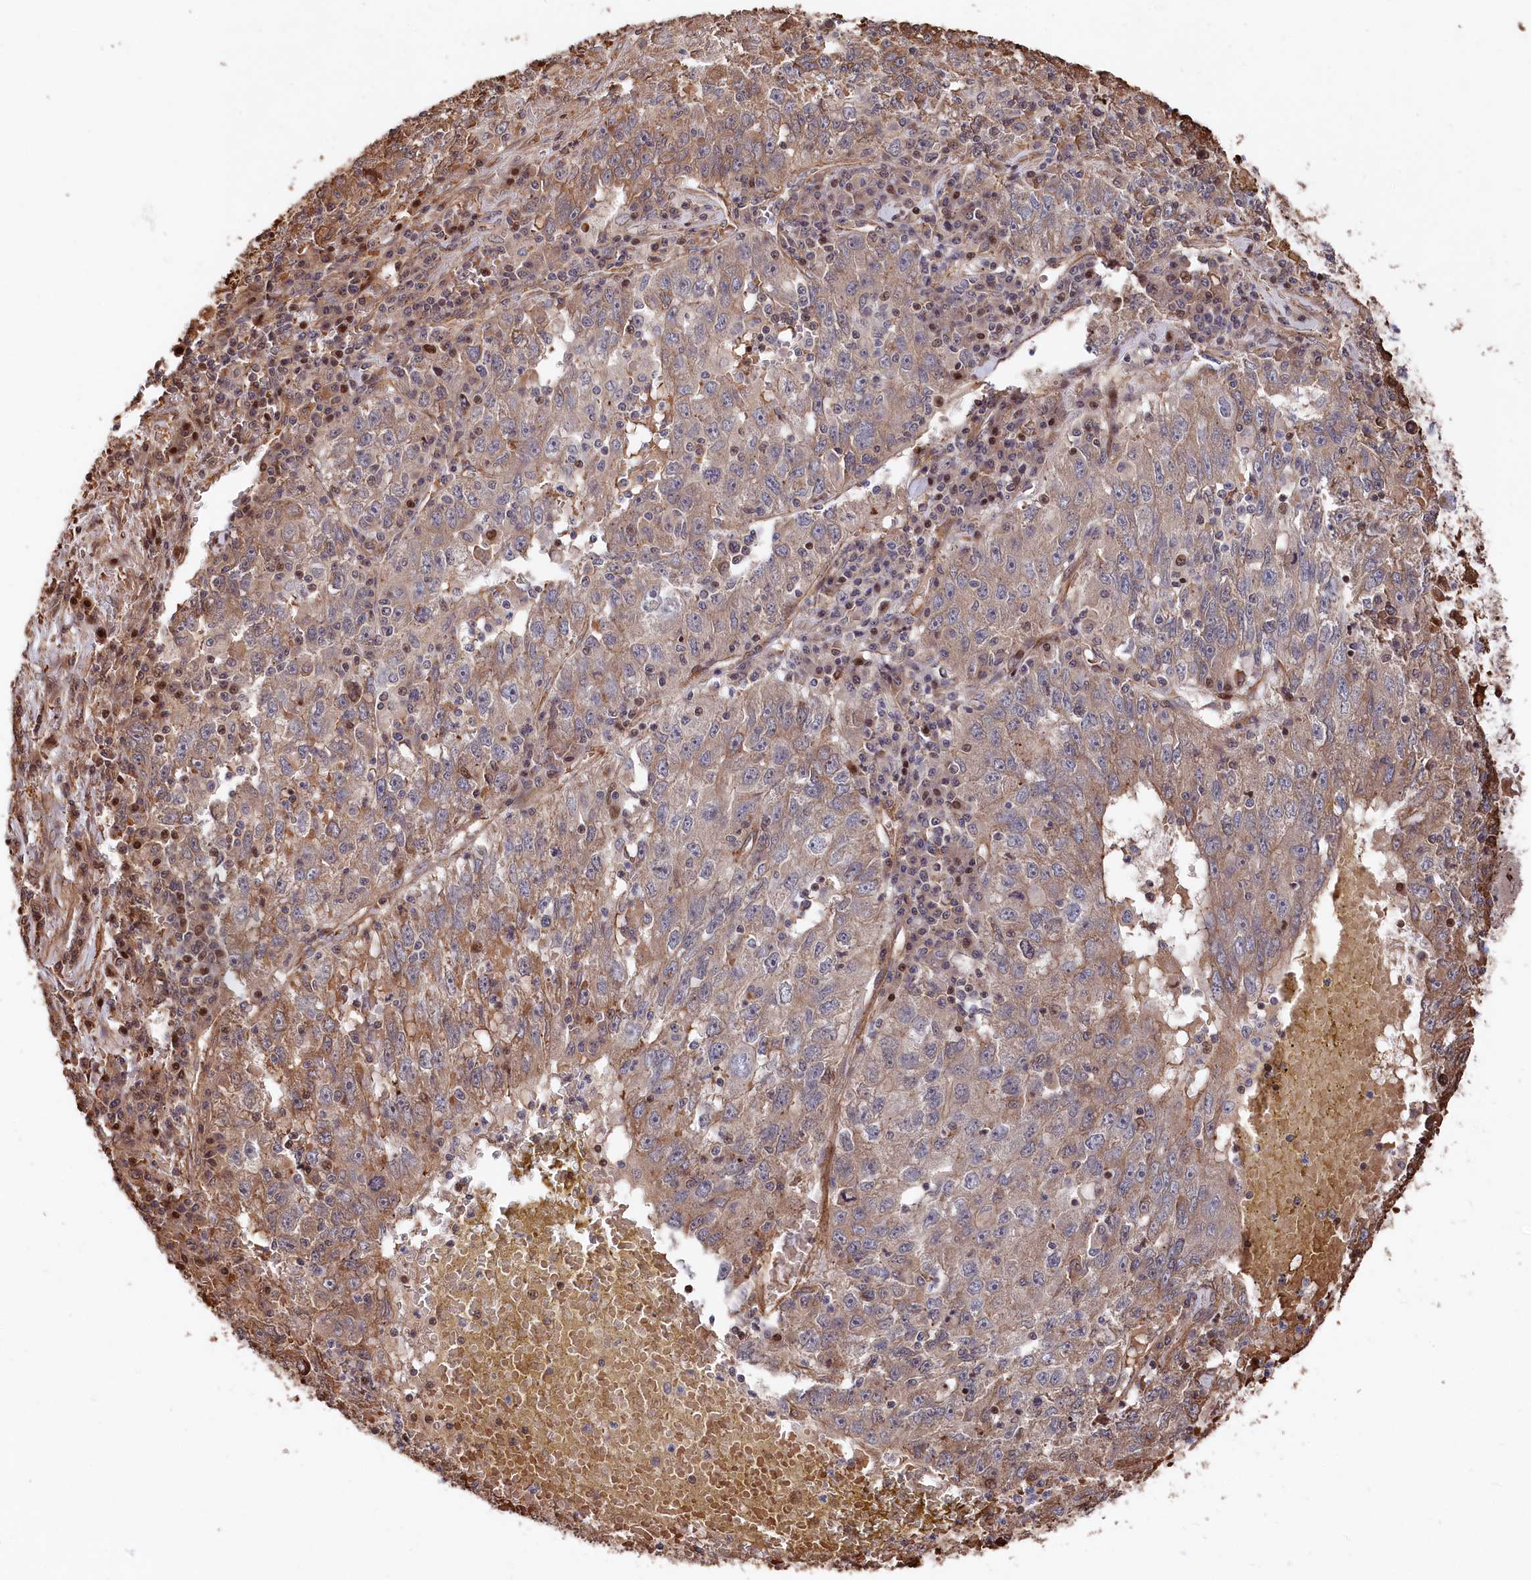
{"staining": {"intensity": "moderate", "quantity": ">75%", "location": "cytoplasmic/membranous"}, "tissue": "liver cancer", "cell_type": "Tumor cells", "image_type": "cancer", "snomed": [{"axis": "morphology", "description": "Carcinoma, Hepatocellular, NOS"}, {"axis": "topography", "description": "Liver"}], "caption": "A high-resolution micrograph shows immunohistochemistry (IHC) staining of liver cancer, which exhibits moderate cytoplasmic/membranous positivity in about >75% of tumor cells.", "gene": "TNKS1BP1", "patient": {"sex": "male", "age": 49}}